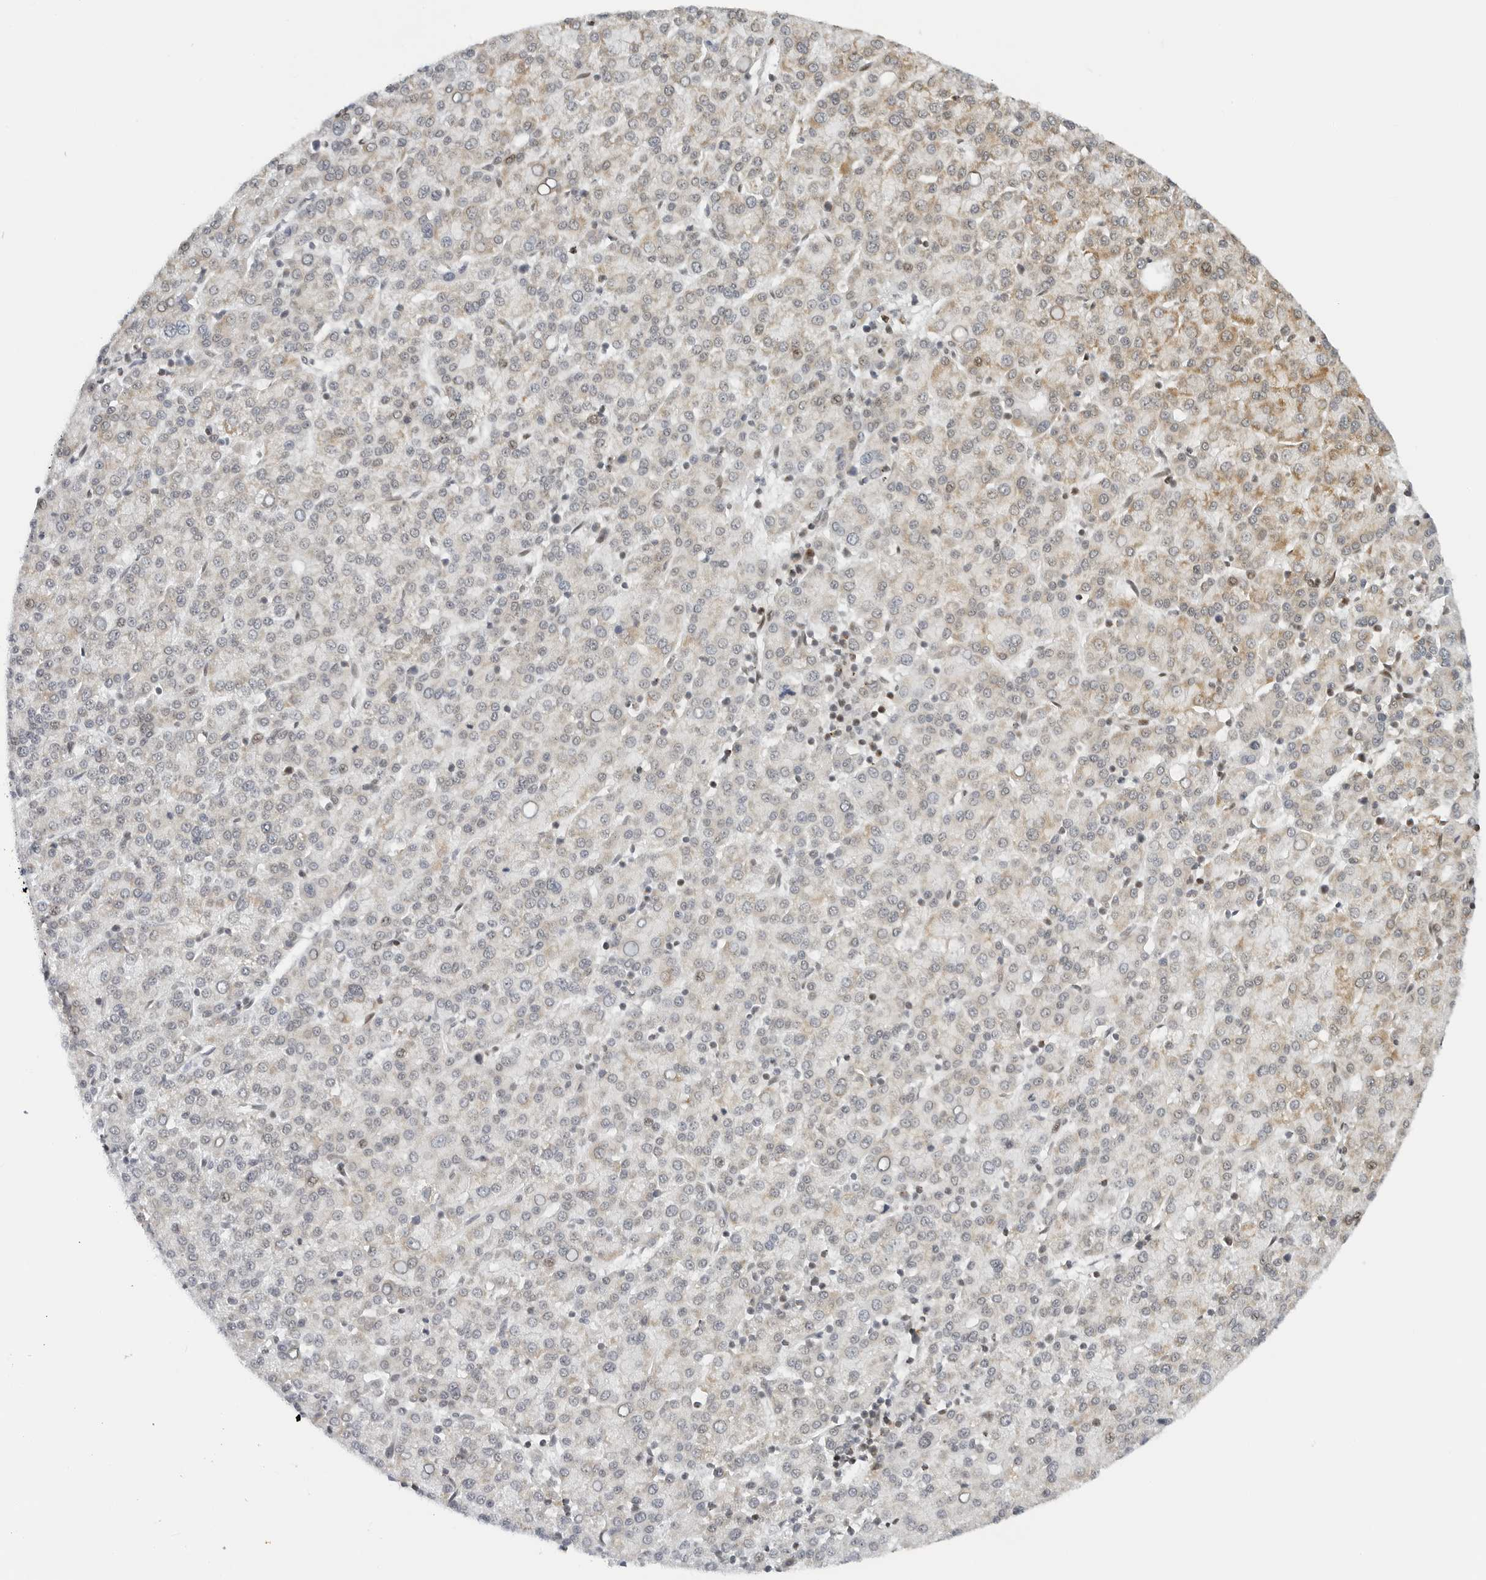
{"staining": {"intensity": "weak", "quantity": "25%-75%", "location": "cytoplasmic/membranous"}, "tissue": "liver cancer", "cell_type": "Tumor cells", "image_type": "cancer", "snomed": [{"axis": "morphology", "description": "Carcinoma, Hepatocellular, NOS"}, {"axis": "topography", "description": "Liver"}], "caption": "Immunohistochemistry (DAB) staining of human liver hepatocellular carcinoma displays weak cytoplasmic/membranous protein staining in about 25%-75% of tumor cells.", "gene": "RIMKLA", "patient": {"sex": "female", "age": 58}}